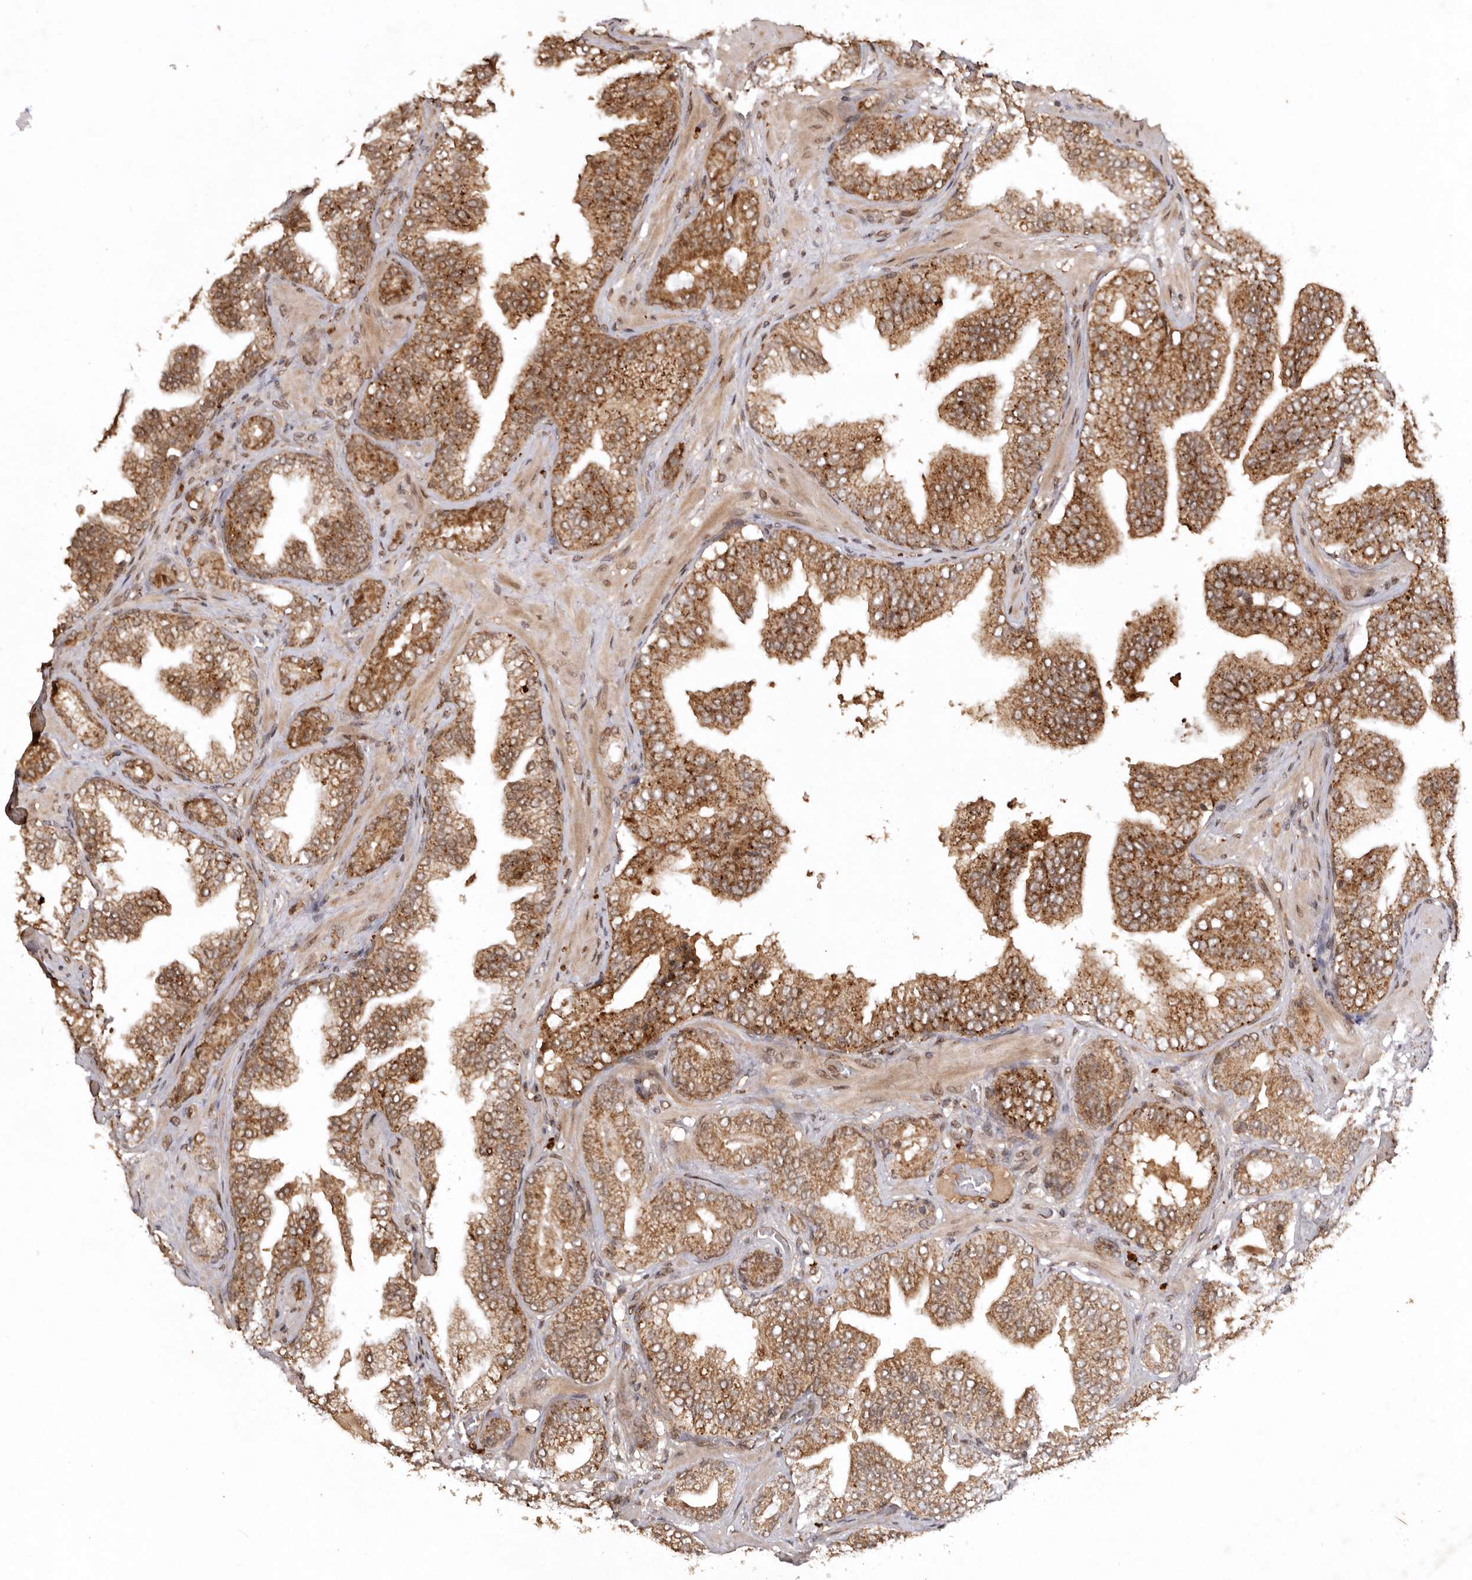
{"staining": {"intensity": "moderate", "quantity": ">75%", "location": "cytoplasmic/membranous"}, "tissue": "prostate cancer", "cell_type": "Tumor cells", "image_type": "cancer", "snomed": [{"axis": "morphology", "description": "Adenocarcinoma, High grade"}, {"axis": "topography", "description": "Prostate"}], "caption": "Tumor cells display medium levels of moderate cytoplasmic/membranous positivity in approximately >75% of cells in prostate cancer. (Brightfield microscopy of DAB IHC at high magnification).", "gene": "TARS2", "patient": {"sex": "male", "age": 58}}